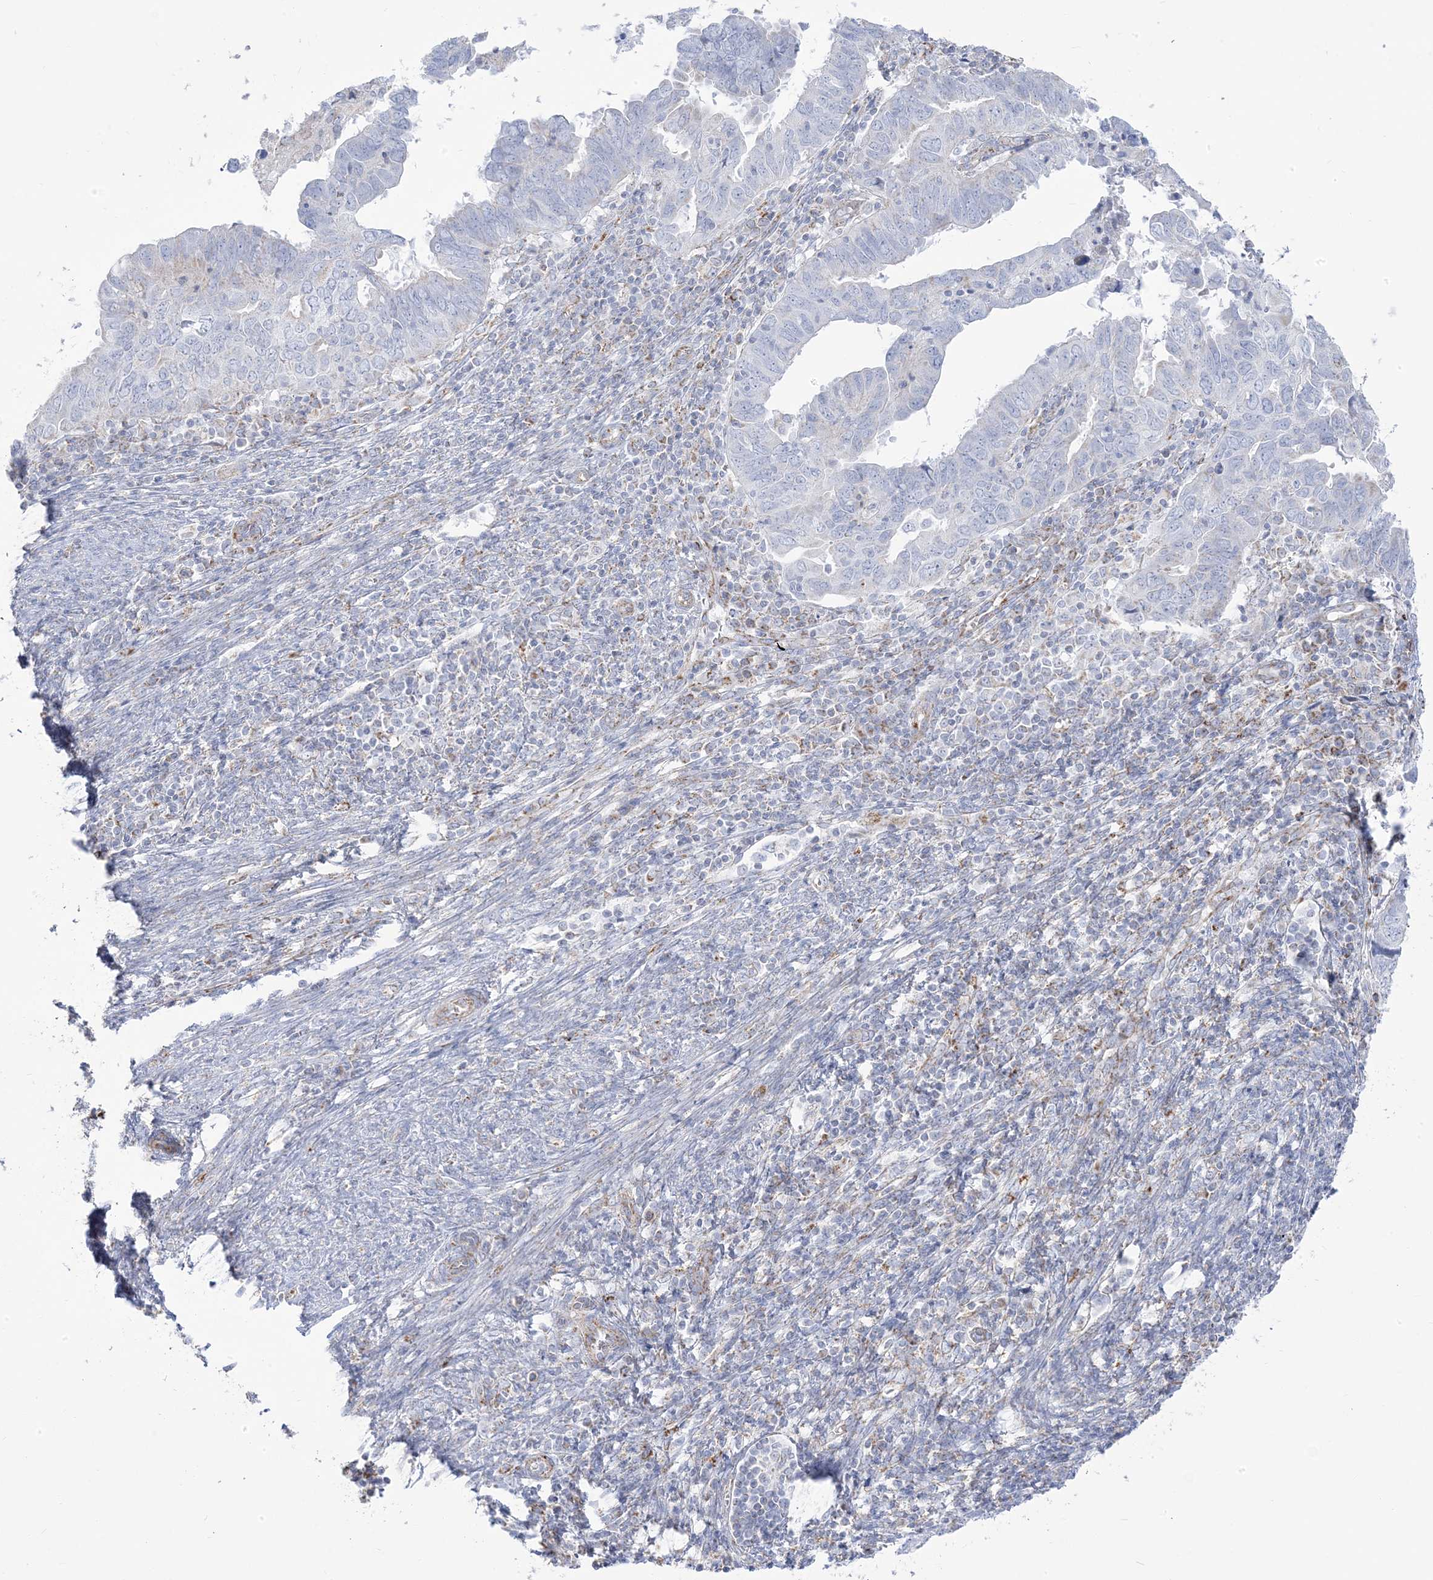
{"staining": {"intensity": "negative", "quantity": "none", "location": "none"}, "tissue": "endometrial cancer", "cell_type": "Tumor cells", "image_type": "cancer", "snomed": [{"axis": "morphology", "description": "Adenocarcinoma, NOS"}, {"axis": "topography", "description": "Uterus"}], "caption": "This micrograph is of endometrial cancer (adenocarcinoma) stained with immunohistochemistry (IHC) to label a protein in brown with the nuclei are counter-stained blue. There is no positivity in tumor cells.", "gene": "PCCB", "patient": {"sex": "female", "age": 77}}